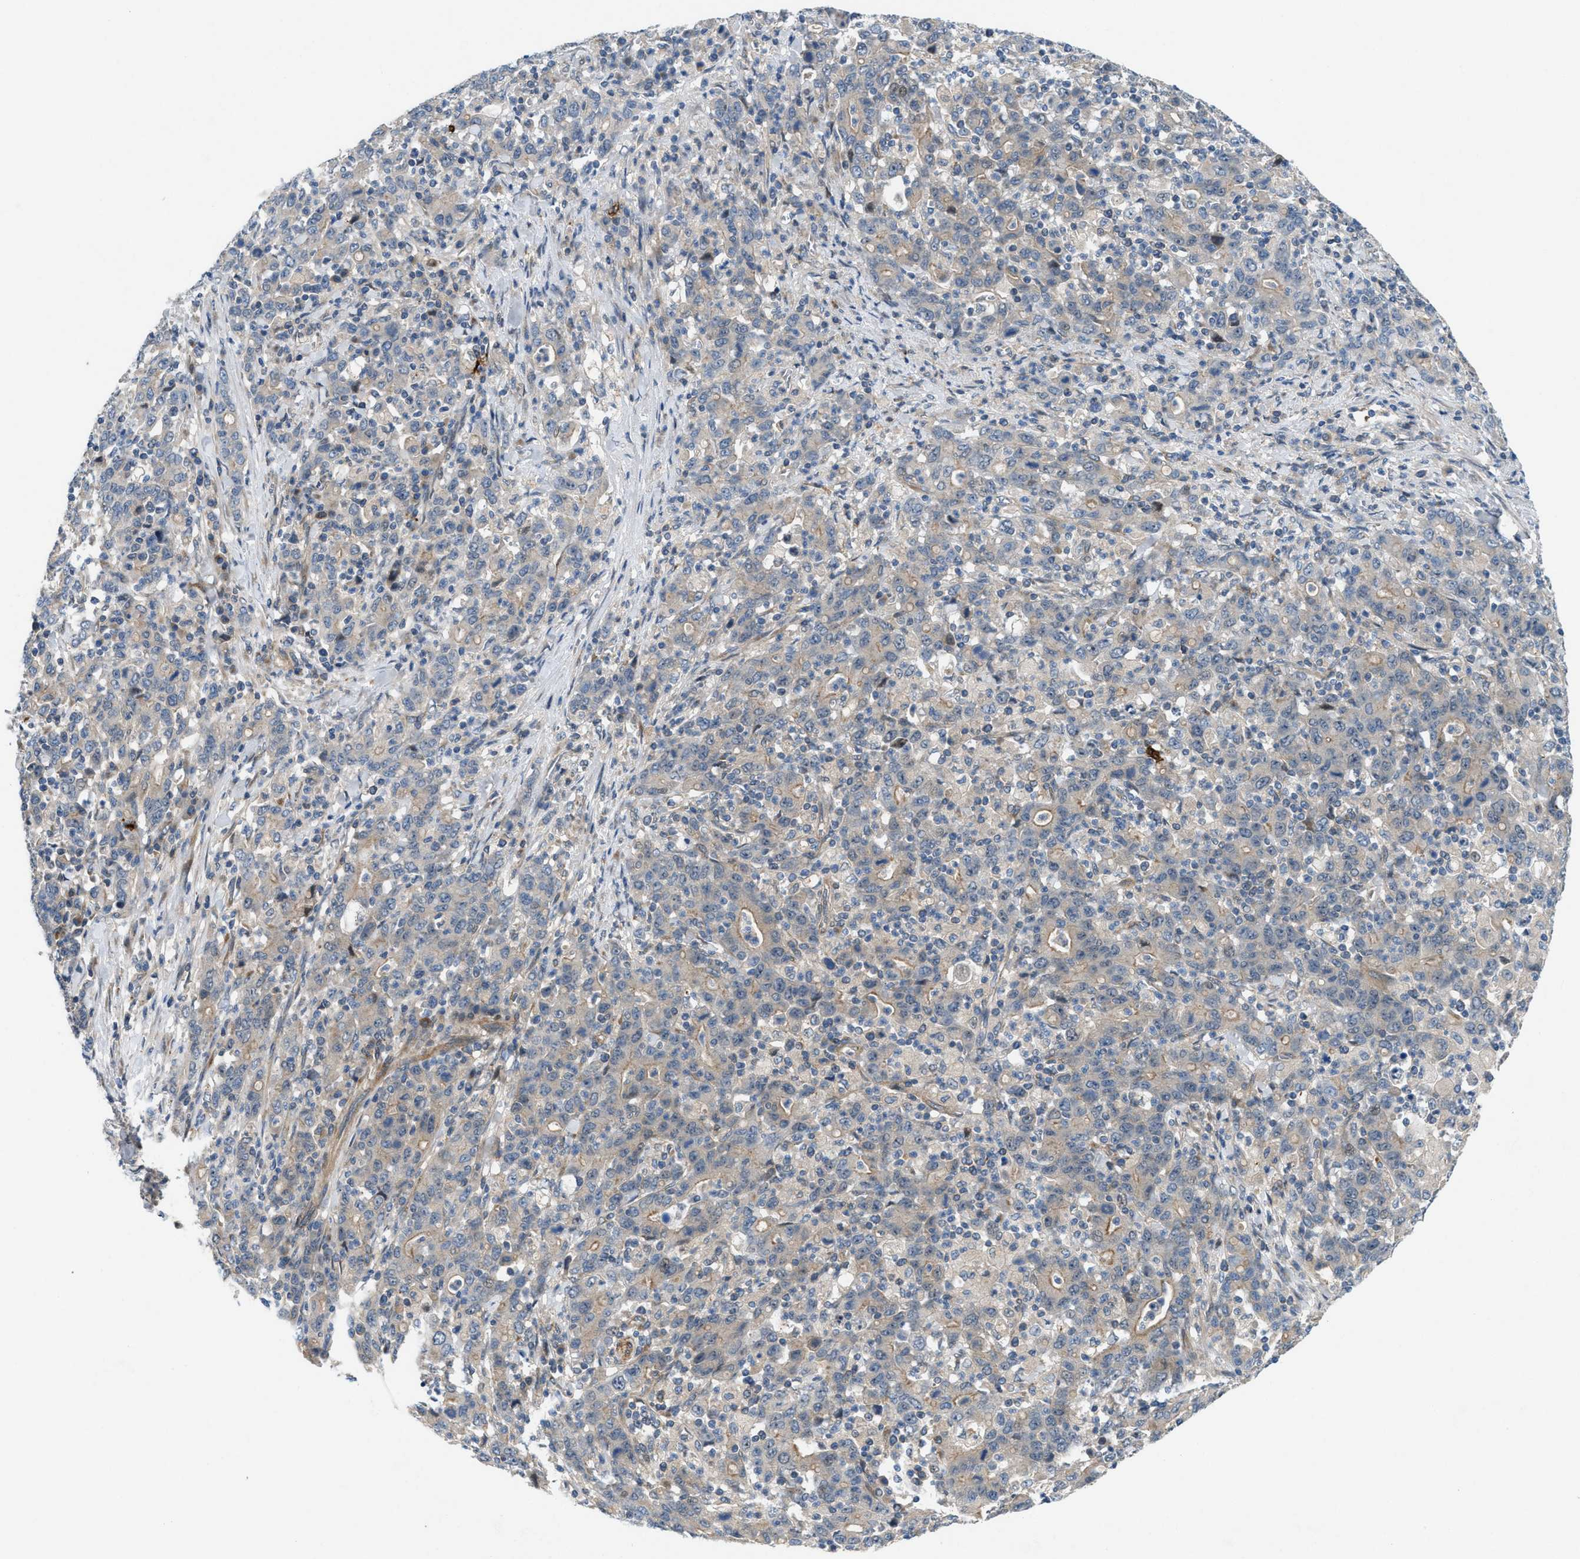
{"staining": {"intensity": "weak", "quantity": "25%-75%", "location": "cytoplasmic/membranous"}, "tissue": "stomach cancer", "cell_type": "Tumor cells", "image_type": "cancer", "snomed": [{"axis": "morphology", "description": "Adenocarcinoma, NOS"}, {"axis": "topography", "description": "Stomach, upper"}], "caption": "Immunohistochemistry (IHC) image of human stomach cancer (adenocarcinoma) stained for a protein (brown), which shows low levels of weak cytoplasmic/membranous expression in approximately 25%-75% of tumor cells.", "gene": "CYB5D1", "patient": {"sex": "male", "age": 69}}